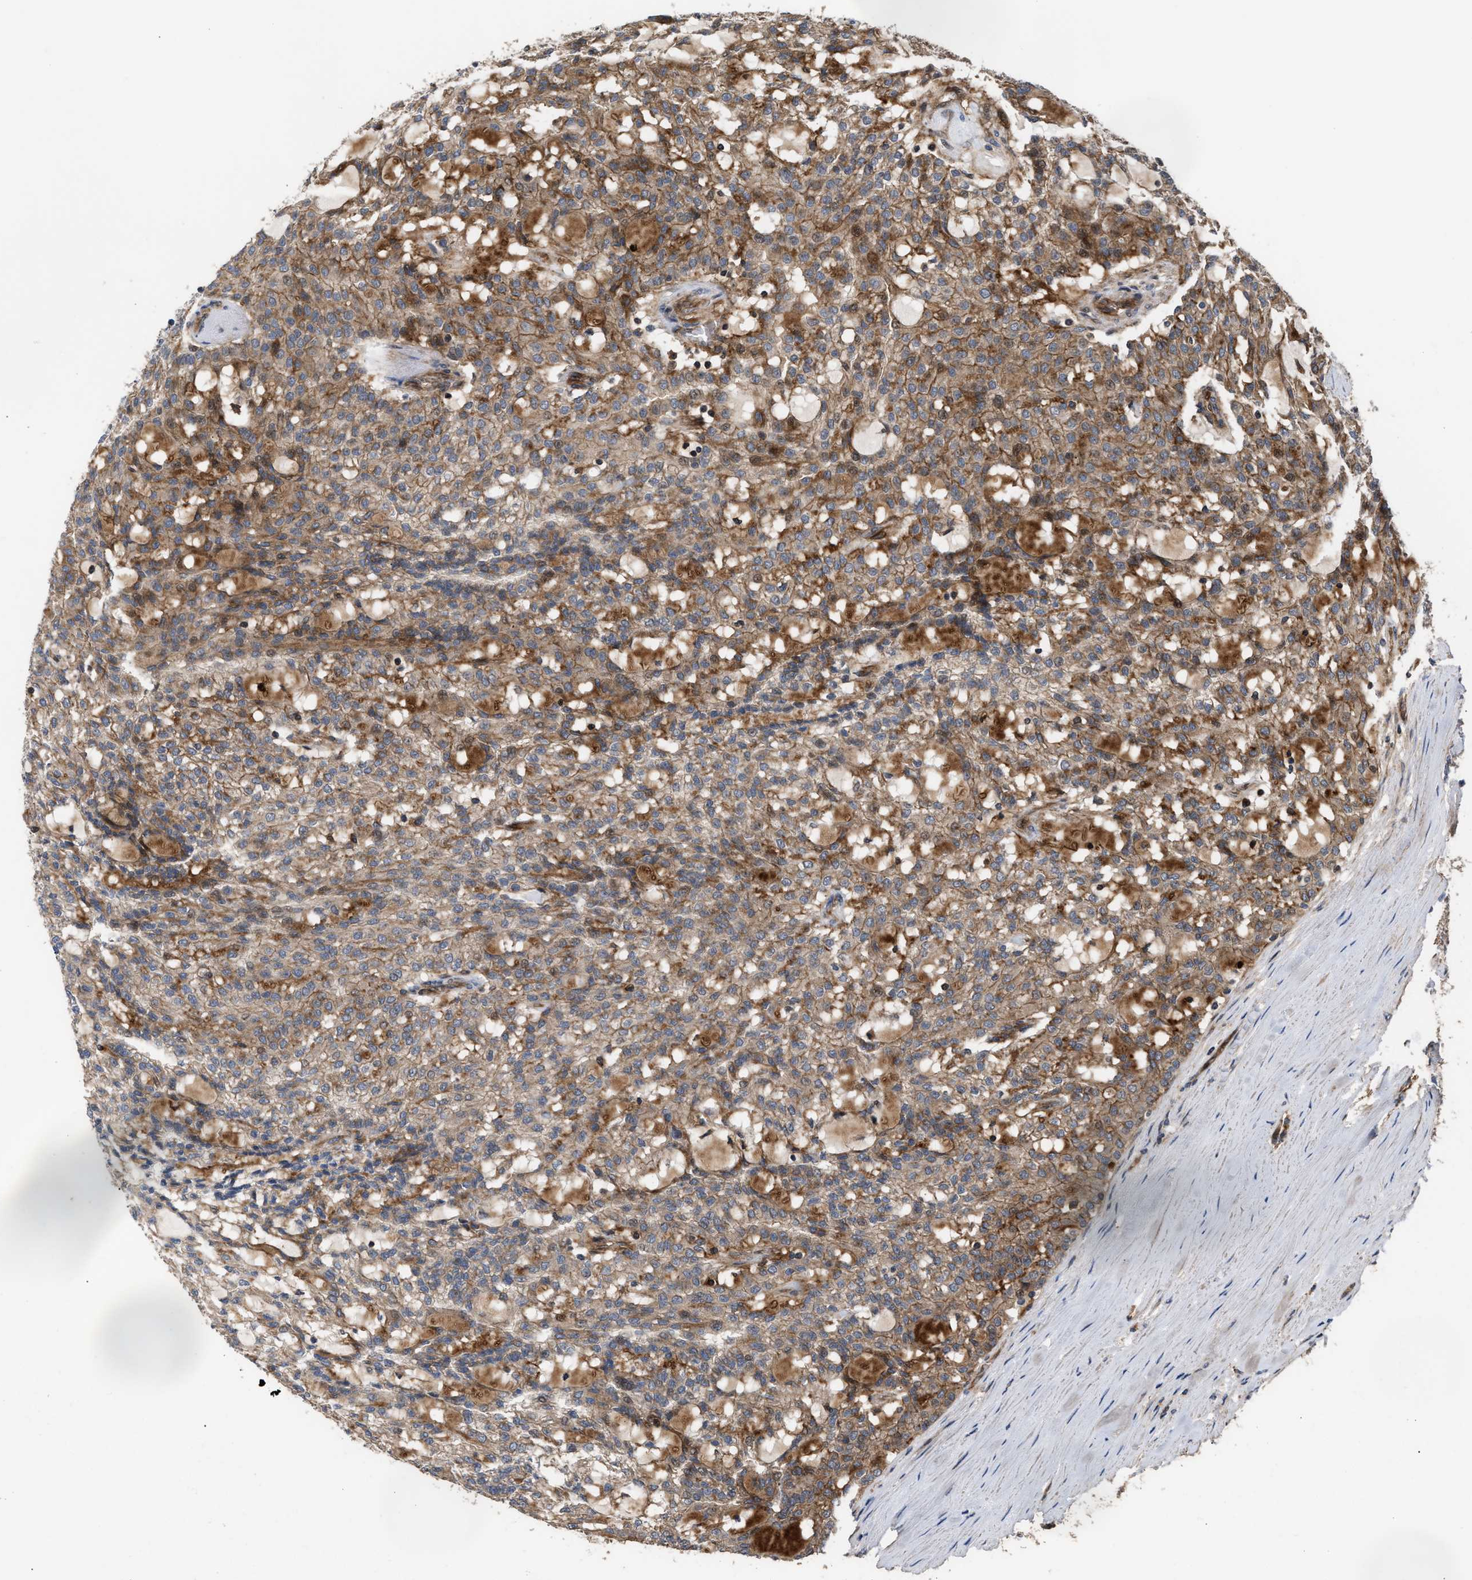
{"staining": {"intensity": "strong", "quantity": ">75%", "location": "cytoplasmic/membranous"}, "tissue": "renal cancer", "cell_type": "Tumor cells", "image_type": "cancer", "snomed": [{"axis": "morphology", "description": "Adenocarcinoma, NOS"}, {"axis": "topography", "description": "Kidney"}], "caption": "Adenocarcinoma (renal) stained with a brown dye shows strong cytoplasmic/membranous positive expression in approximately >75% of tumor cells.", "gene": "STAU1", "patient": {"sex": "male", "age": 63}}